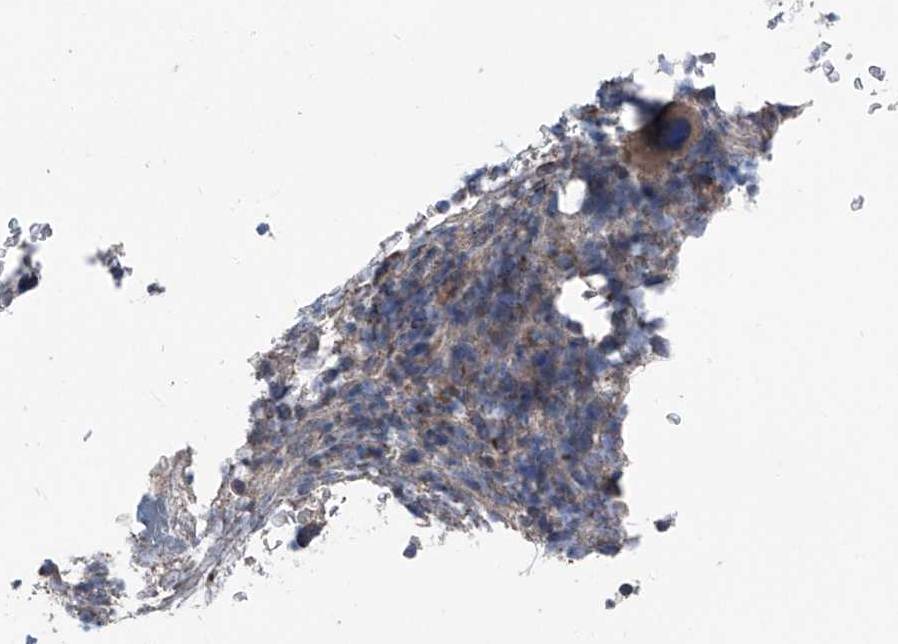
{"staining": {"intensity": "moderate", "quantity": "<25%", "location": "cytoplasmic/membranous"}, "tissue": "bone marrow", "cell_type": "Hematopoietic cells", "image_type": "normal", "snomed": [{"axis": "morphology", "description": "Normal tissue, NOS"}, {"axis": "topography", "description": "Bone marrow"}], "caption": "This is an image of IHC staining of benign bone marrow, which shows moderate expression in the cytoplasmic/membranous of hematopoietic cells.", "gene": "GPAT3", "patient": {"sex": "male", "age": 58}}